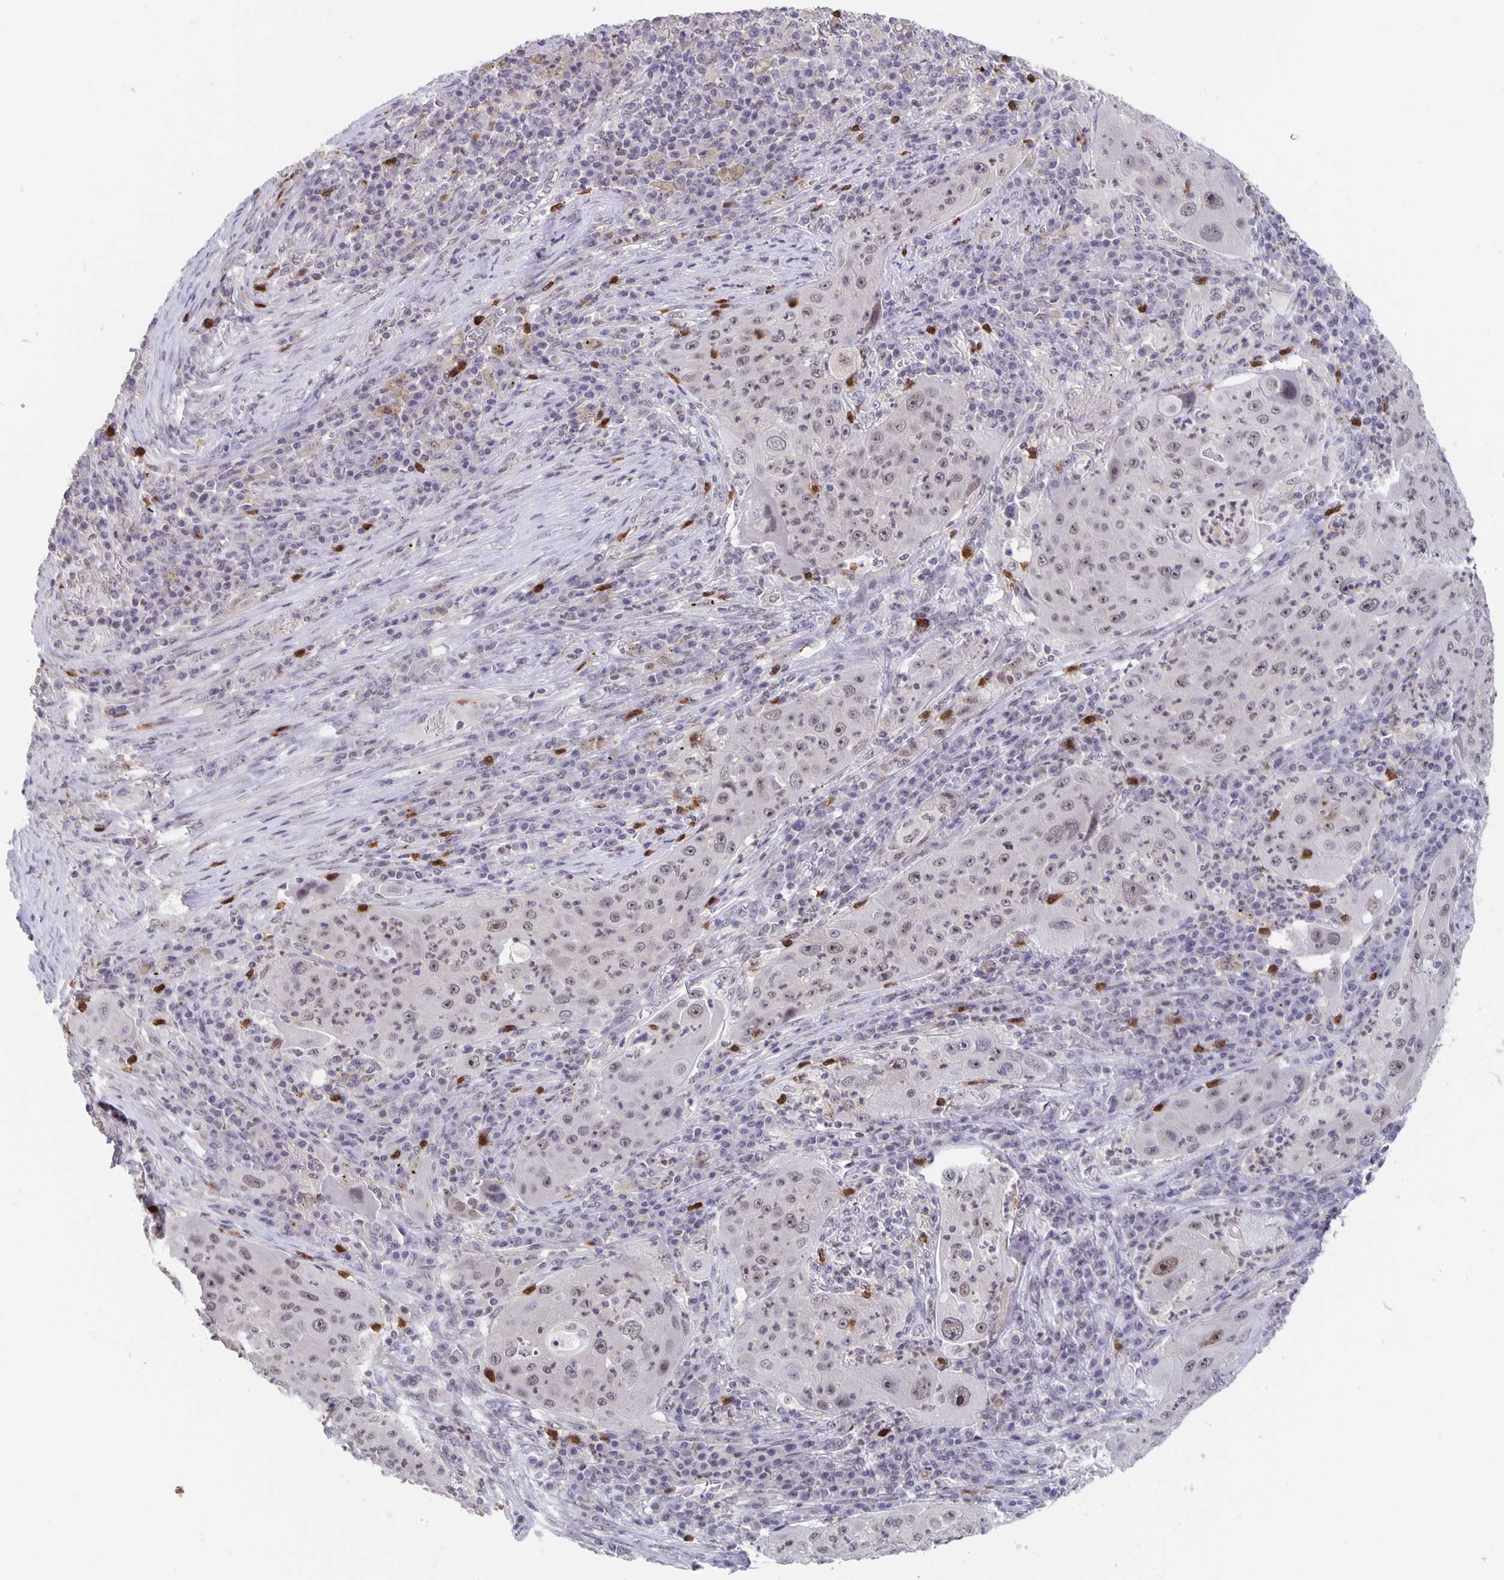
{"staining": {"intensity": "weak", "quantity": ">75%", "location": "nuclear"}, "tissue": "lung cancer", "cell_type": "Tumor cells", "image_type": "cancer", "snomed": [{"axis": "morphology", "description": "Squamous cell carcinoma, NOS"}, {"axis": "topography", "description": "Lung"}], "caption": "A high-resolution photomicrograph shows IHC staining of squamous cell carcinoma (lung), which displays weak nuclear expression in approximately >75% of tumor cells.", "gene": "ZNF691", "patient": {"sex": "female", "age": 59}}